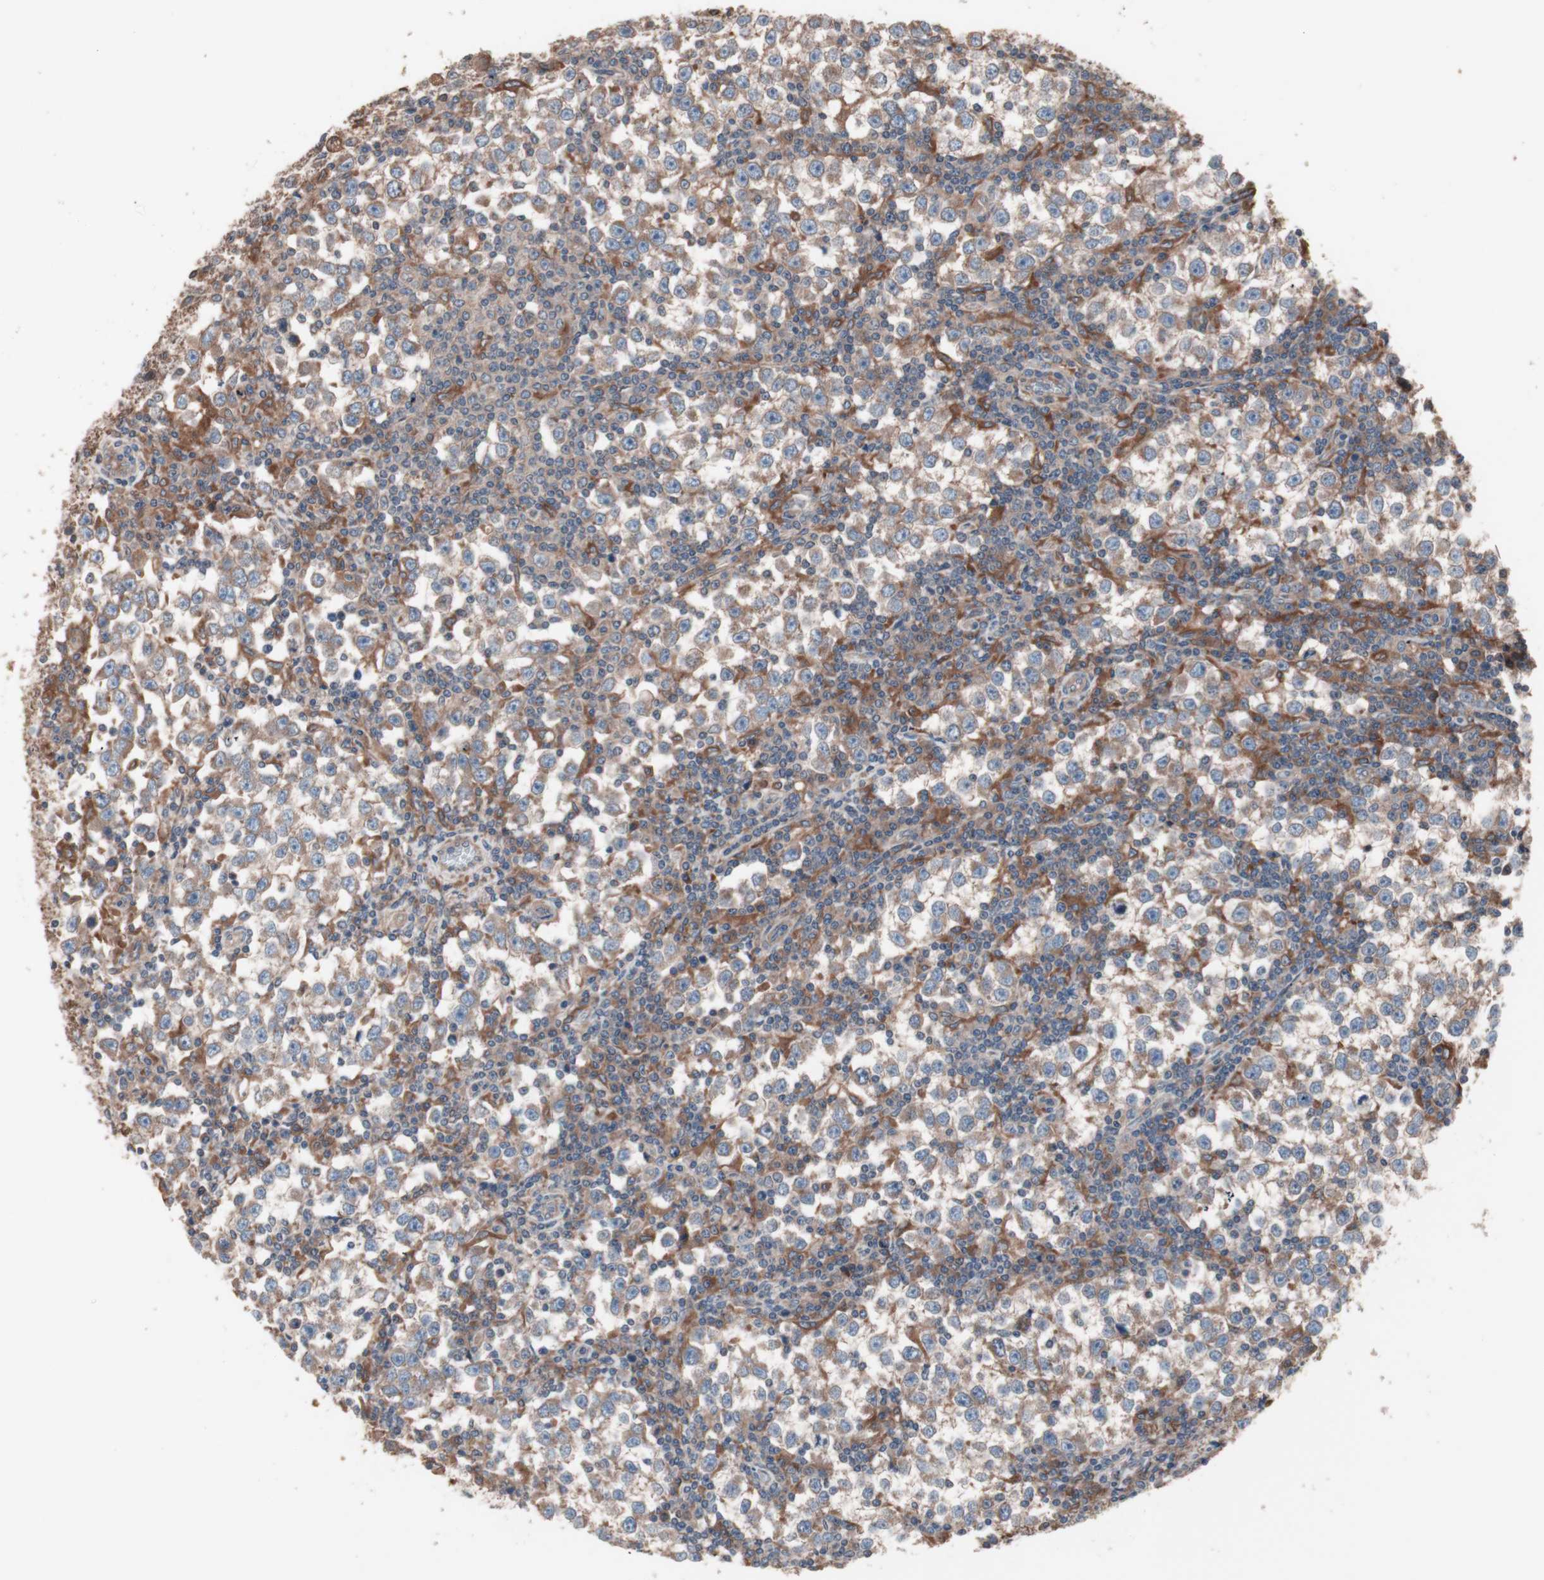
{"staining": {"intensity": "moderate", "quantity": ">75%", "location": "cytoplasmic/membranous"}, "tissue": "testis cancer", "cell_type": "Tumor cells", "image_type": "cancer", "snomed": [{"axis": "morphology", "description": "Seminoma, NOS"}, {"axis": "topography", "description": "Testis"}], "caption": "Brown immunohistochemical staining in seminoma (testis) demonstrates moderate cytoplasmic/membranous staining in about >75% of tumor cells.", "gene": "ATG7", "patient": {"sex": "male", "age": 65}}